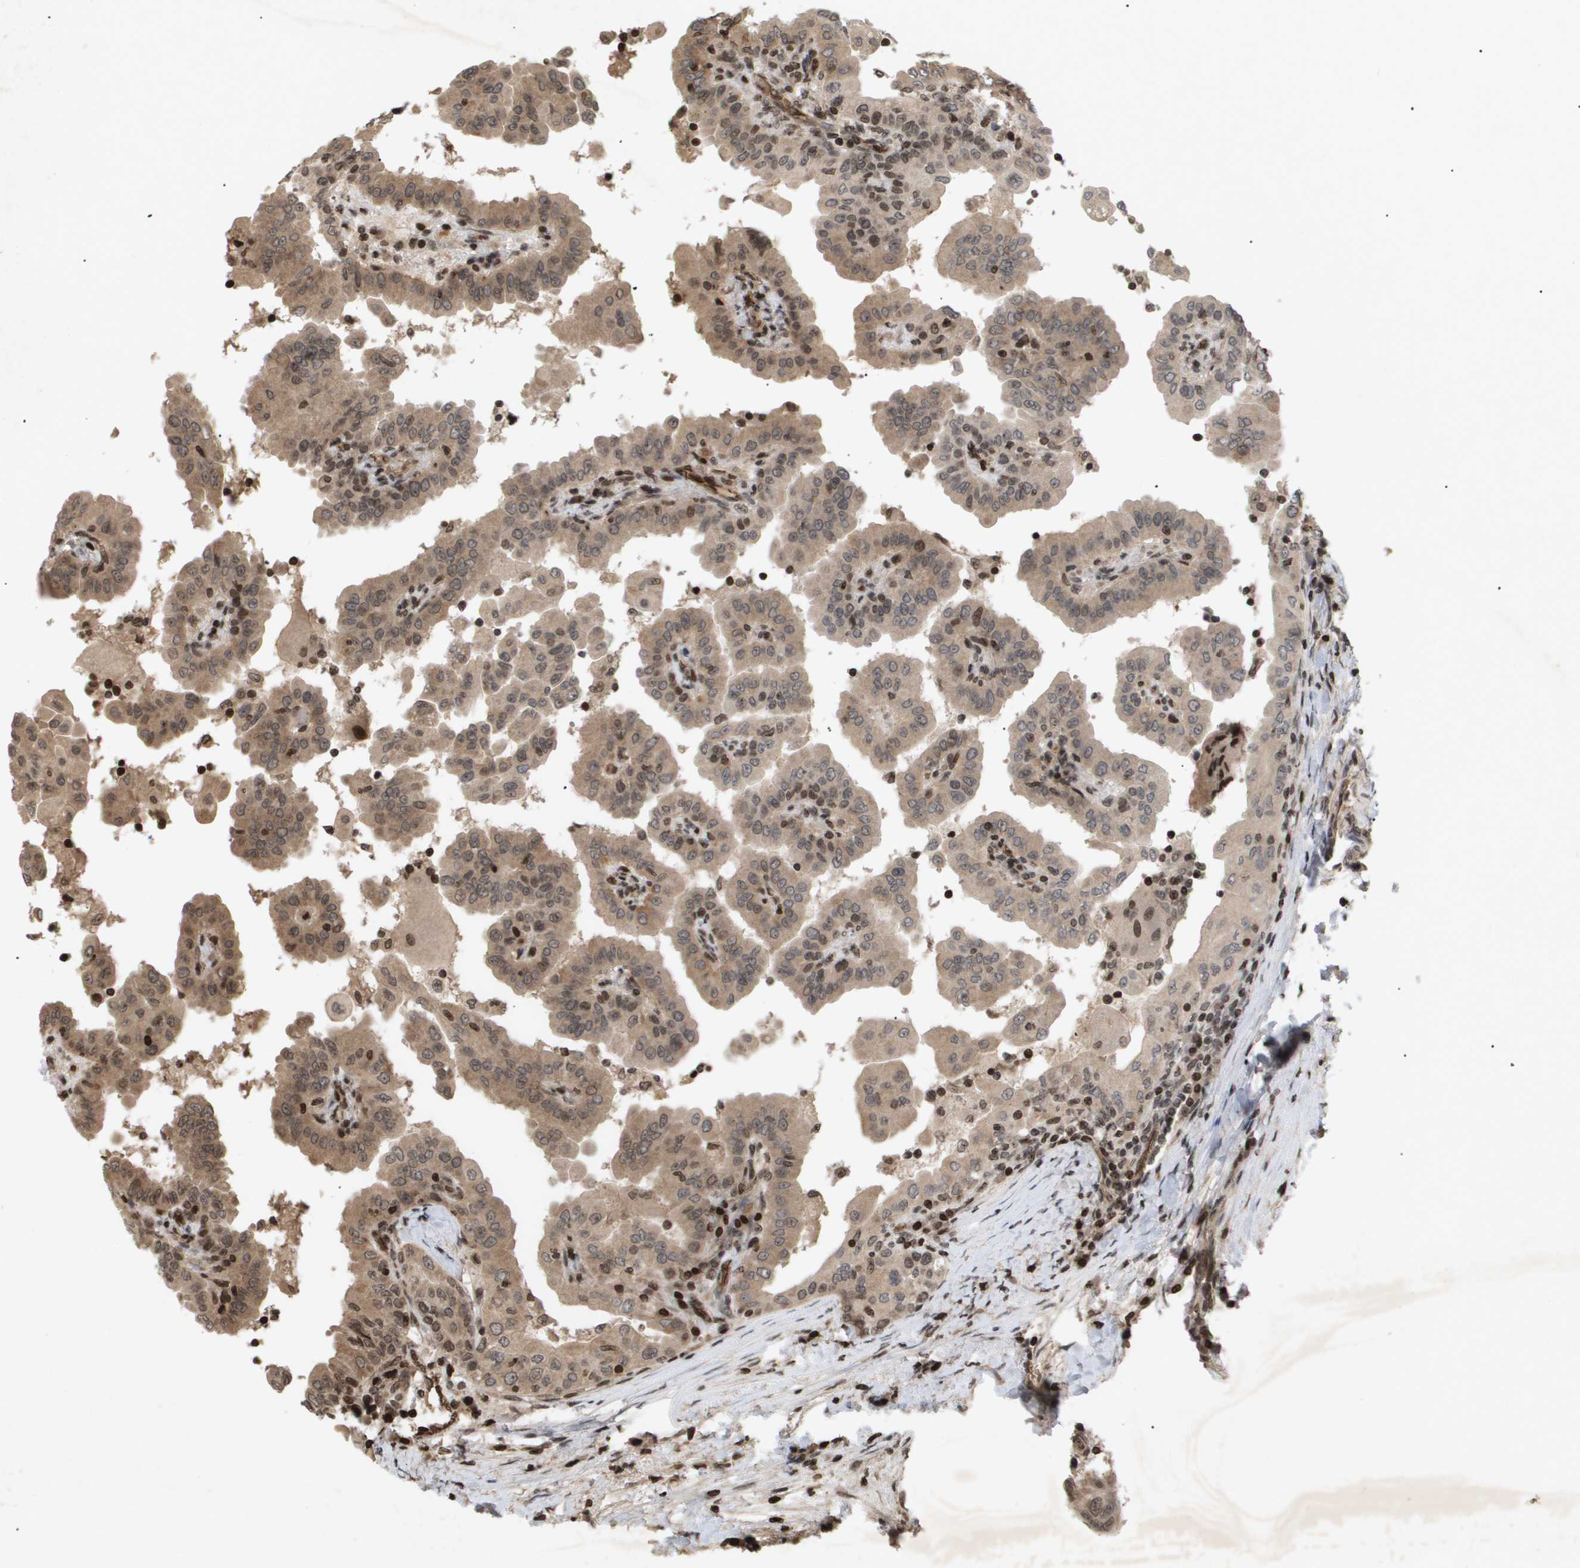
{"staining": {"intensity": "moderate", "quantity": ">75%", "location": "cytoplasmic/membranous"}, "tissue": "thyroid cancer", "cell_type": "Tumor cells", "image_type": "cancer", "snomed": [{"axis": "morphology", "description": "Papillary adenocarcinoma, NOS"}, {"axis": "topography", "description": "Thyroid gland"}], "caption": "DAB immunohistochemical staining of human thyroid cancer (papillary adenocarcinoma) demonstrates moderate cytoplasmic/membranous protein expression in about >75% of tumor cells.", "gene": "HSPA6", "patient": {"sex": "male", "age": 33}}